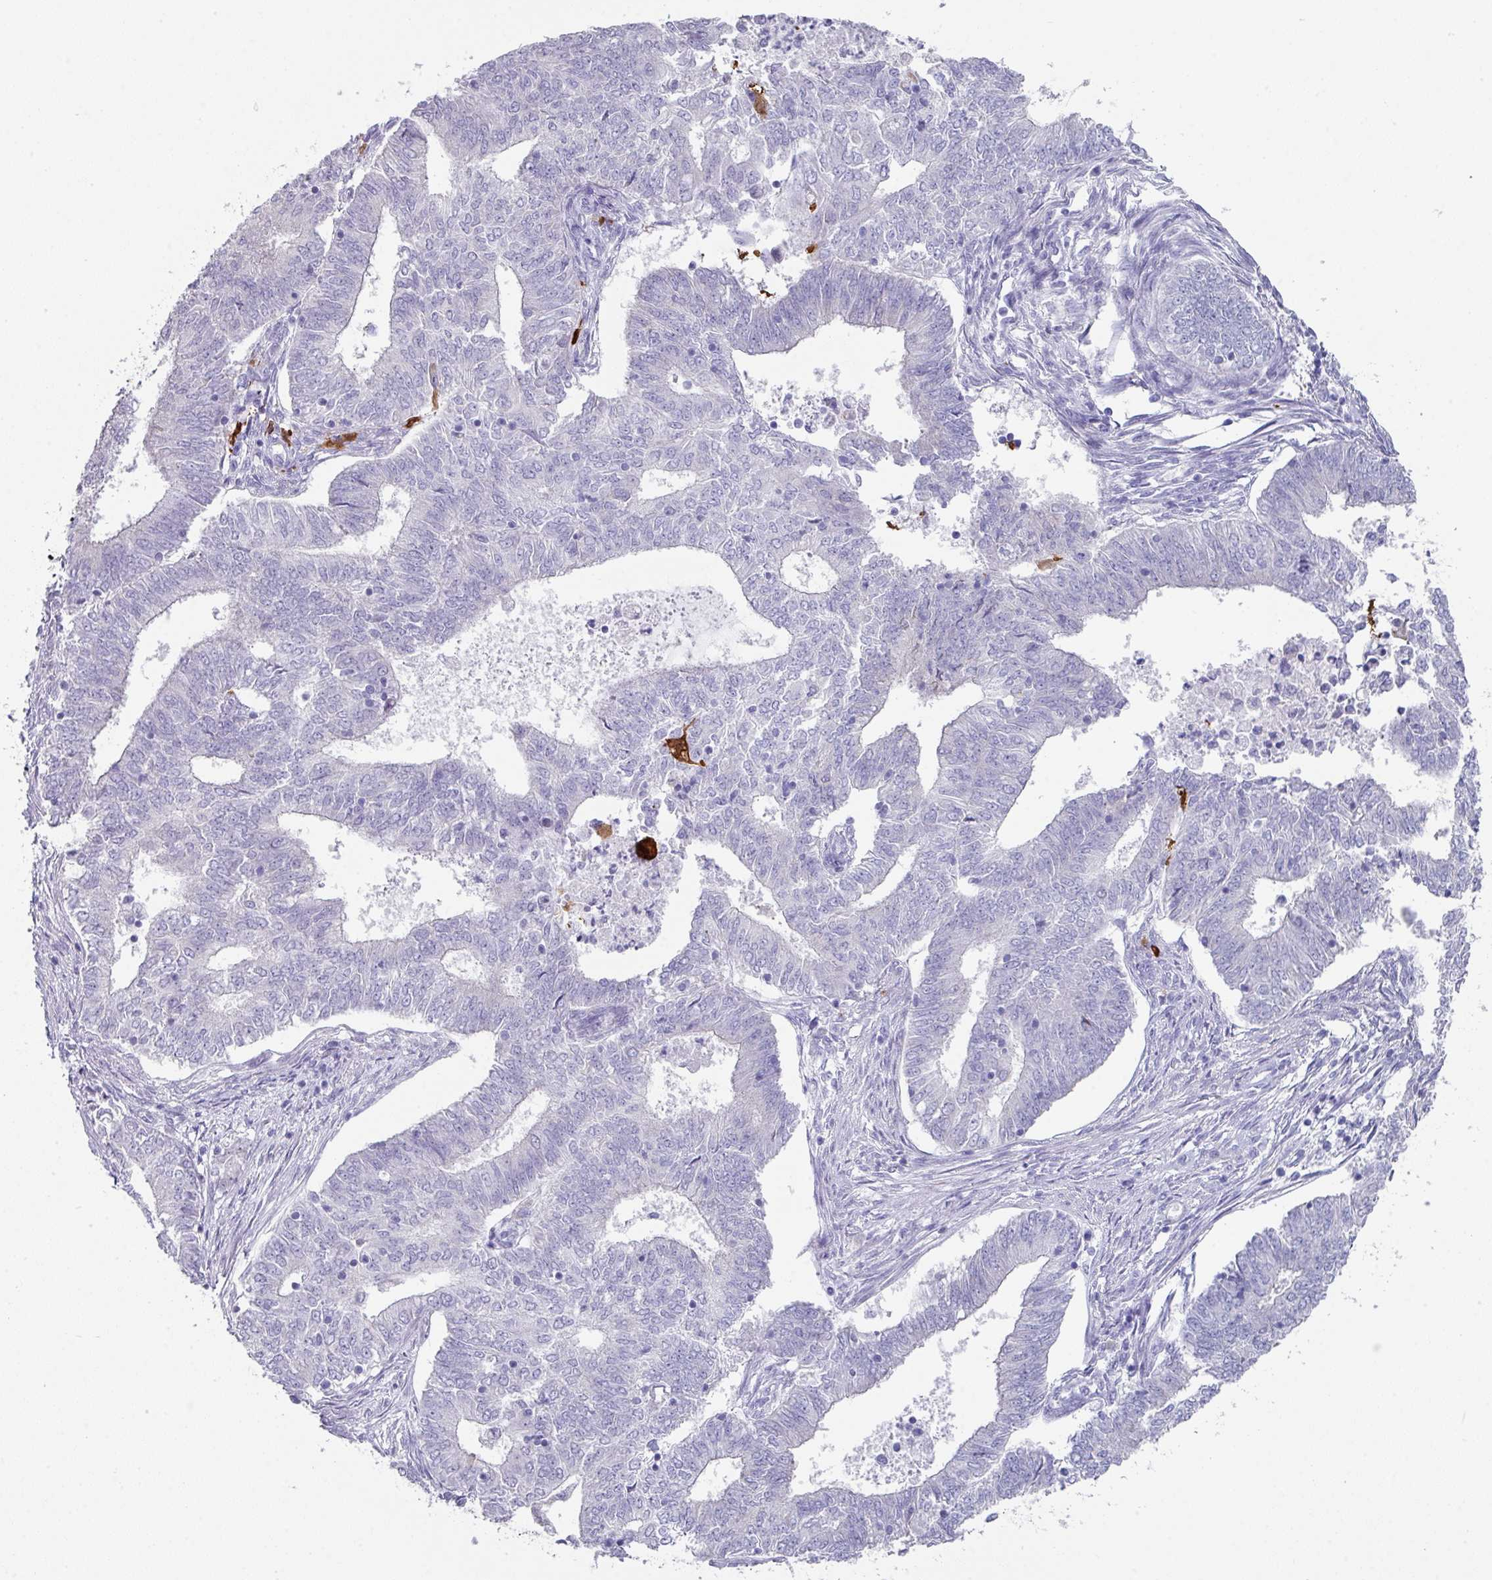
{"staining": {"intensity": "negative", "quantity": "none", "location": "none"}, "tissue": "endometrial cancer", "cell_type": "Tumor cells", "image_type": "cancer", "snomed": [{"axis": "morphology", "description": "Adenocarcinoma, NOS"}, {"axis": "topography", "description": "Endometrium"}], "caption": "DAB (3,3'-diaminobenzidine) immunohistochemical staining of human adenocarcinoma (endometrial) demonstrates no significant positivity in tumor cells.", "gene": "PEX10", "patient": {"sex": "female", "age": 62}}